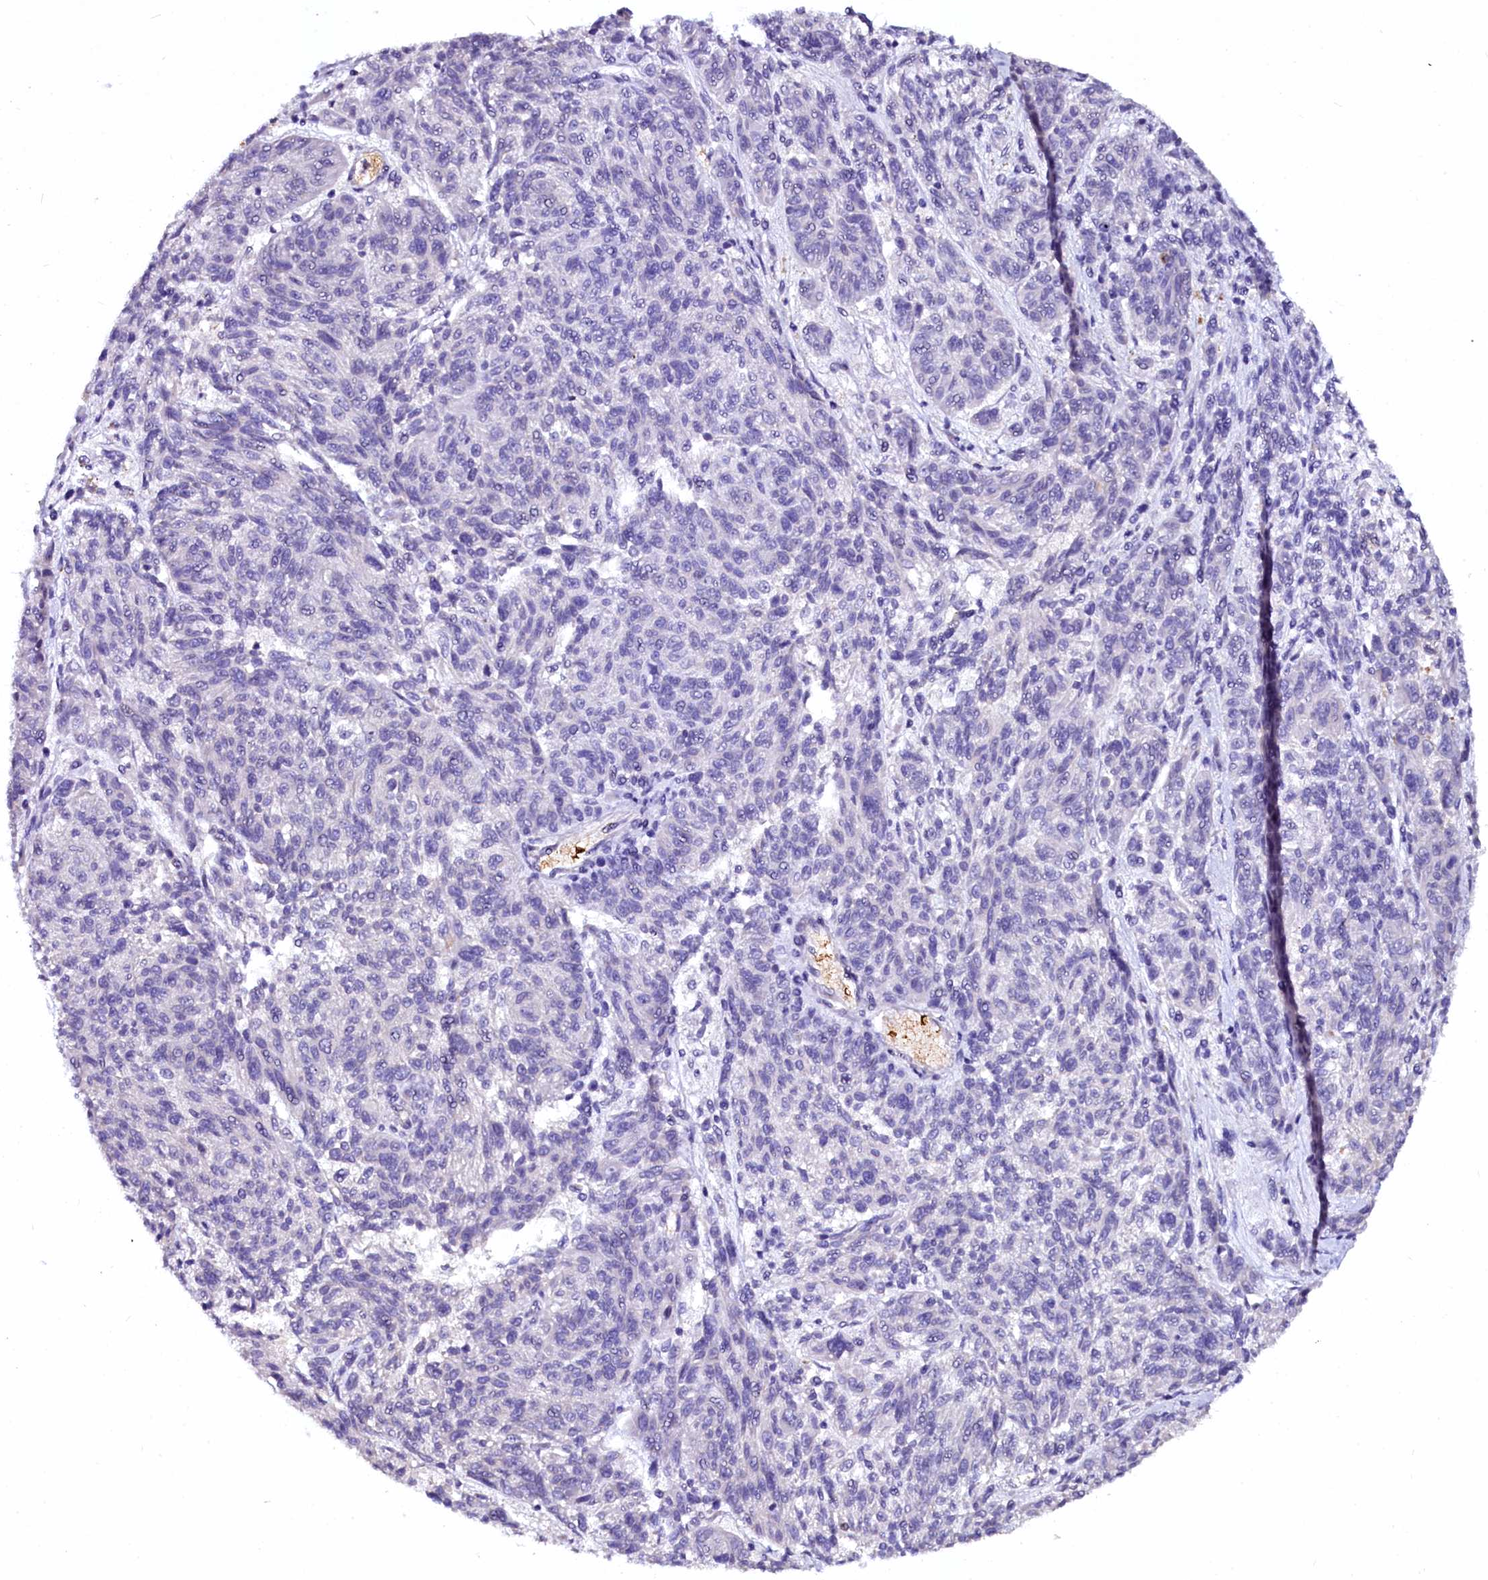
{"staining": {"intensity": "negative", "quantity": "none", "location": "none"}, "tissue": "melanoma", "cell_type": "Tumor cells", "image_type": "cancer", "snomed": [{"axis": "morphology", "description": "Malignant melanoma, NOS"}, {"axis": "topography", "description": "Skin"}], "caption": "Immunohistochemical staining of malignant melanoma reveals no significant expression in tumor cells. The staining was performed using DAB to visualize the protein expression in brown, while the nuclei were stained in blue with hematoxylin (Magnification: 20x).", "gene": "CTDSPL2", "patient": {"sex": "male", "age": 53}}